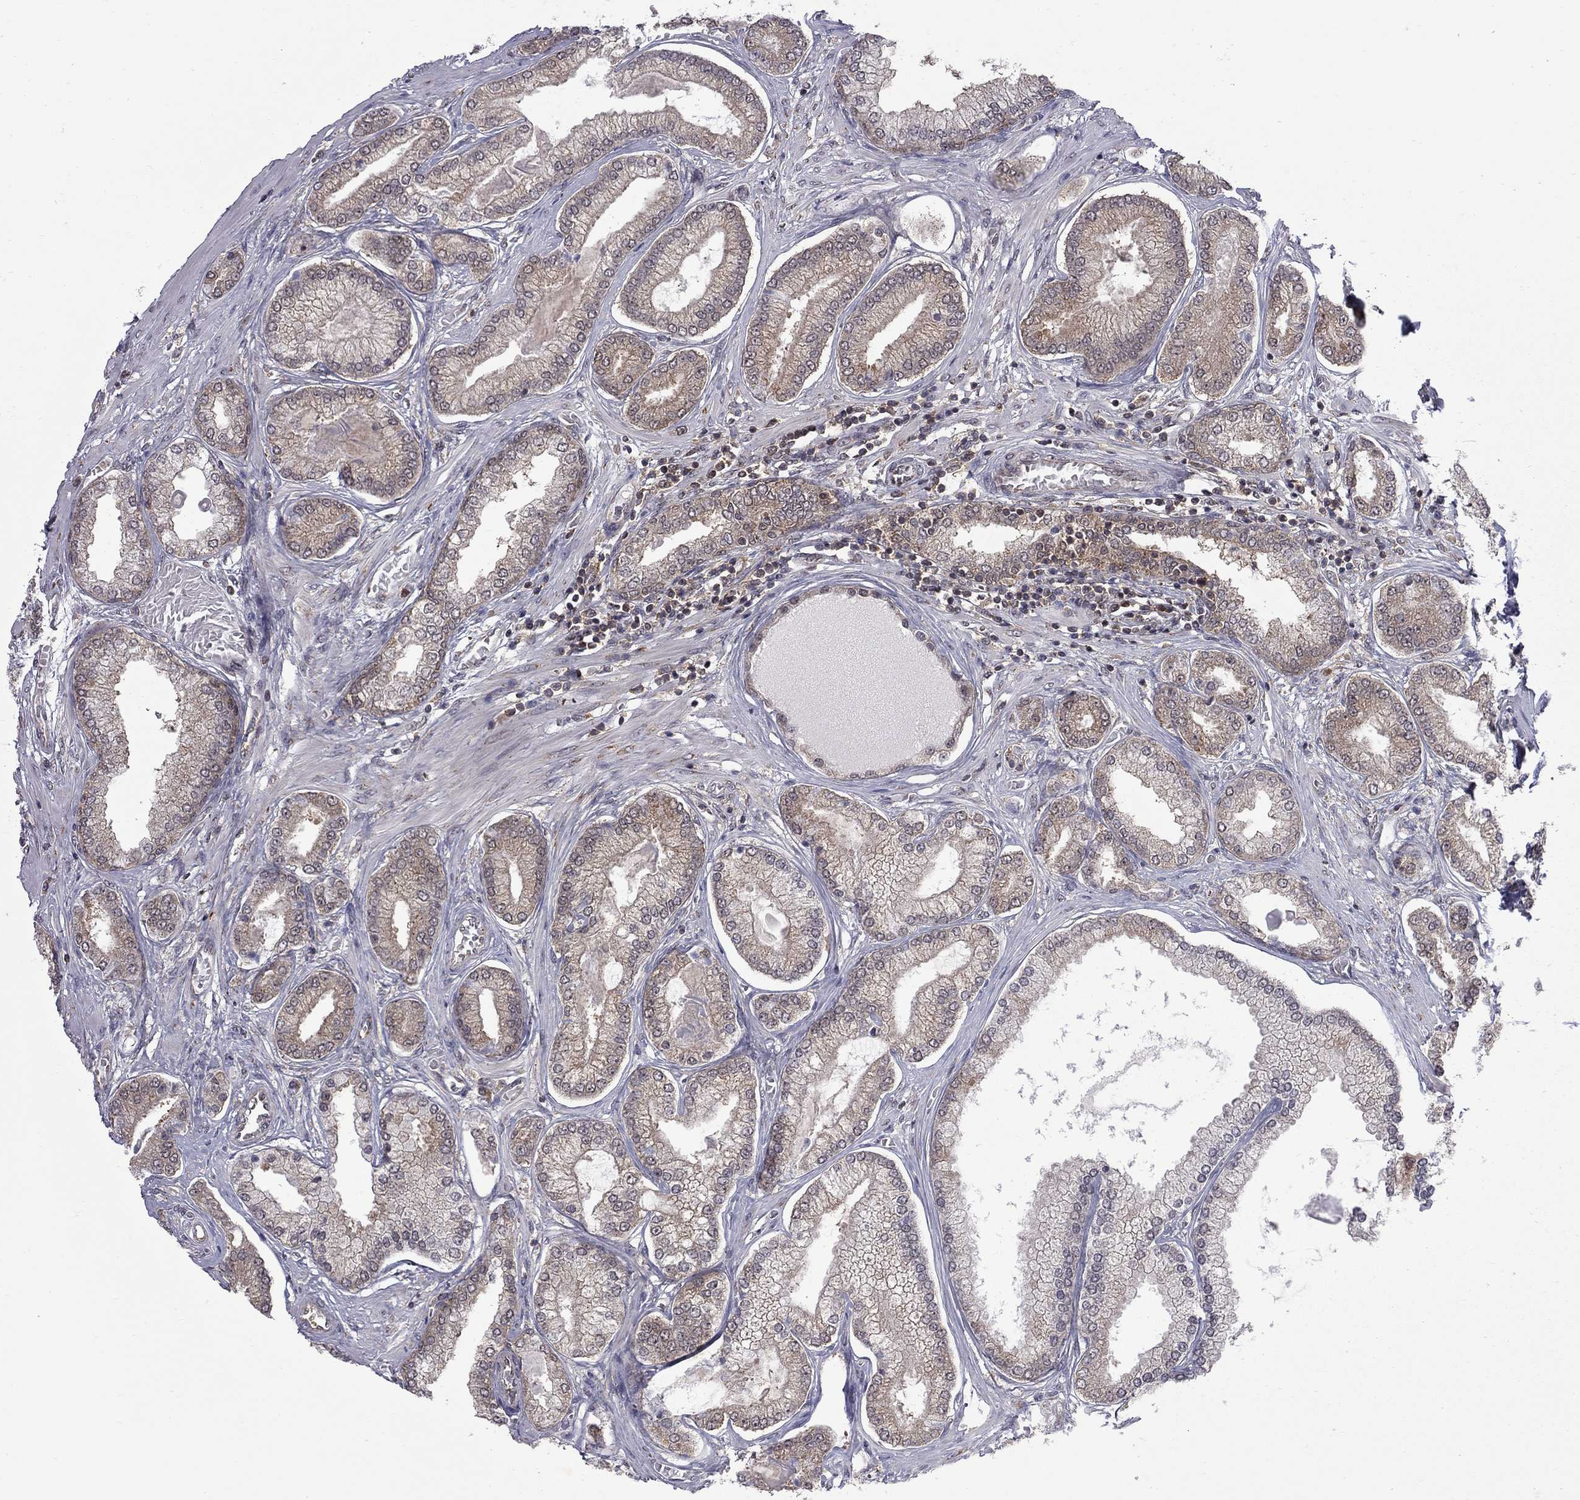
{"staining": {"intensity": "weak", "quantity": ">75%", "location": "cytoplasmic/membranous"}, "tissue": "prostate cancer", "cell_type": "Tumor cells", "image_type": "cancer", "snomed": [{"axis": "morphology", "description": "Adenocarcinoma, Low grade"}, {"axis": "topography", "description": "Prostate"}], "caption": "A micrograph of human prostate cancer (low-grade adenocarcinoma) stained for a protein demonstrates weak cytoplasmic/membranous brown staining in tumor cells.", "gene": "NAA50", "patient": {"sex": "male", "age": 57}}